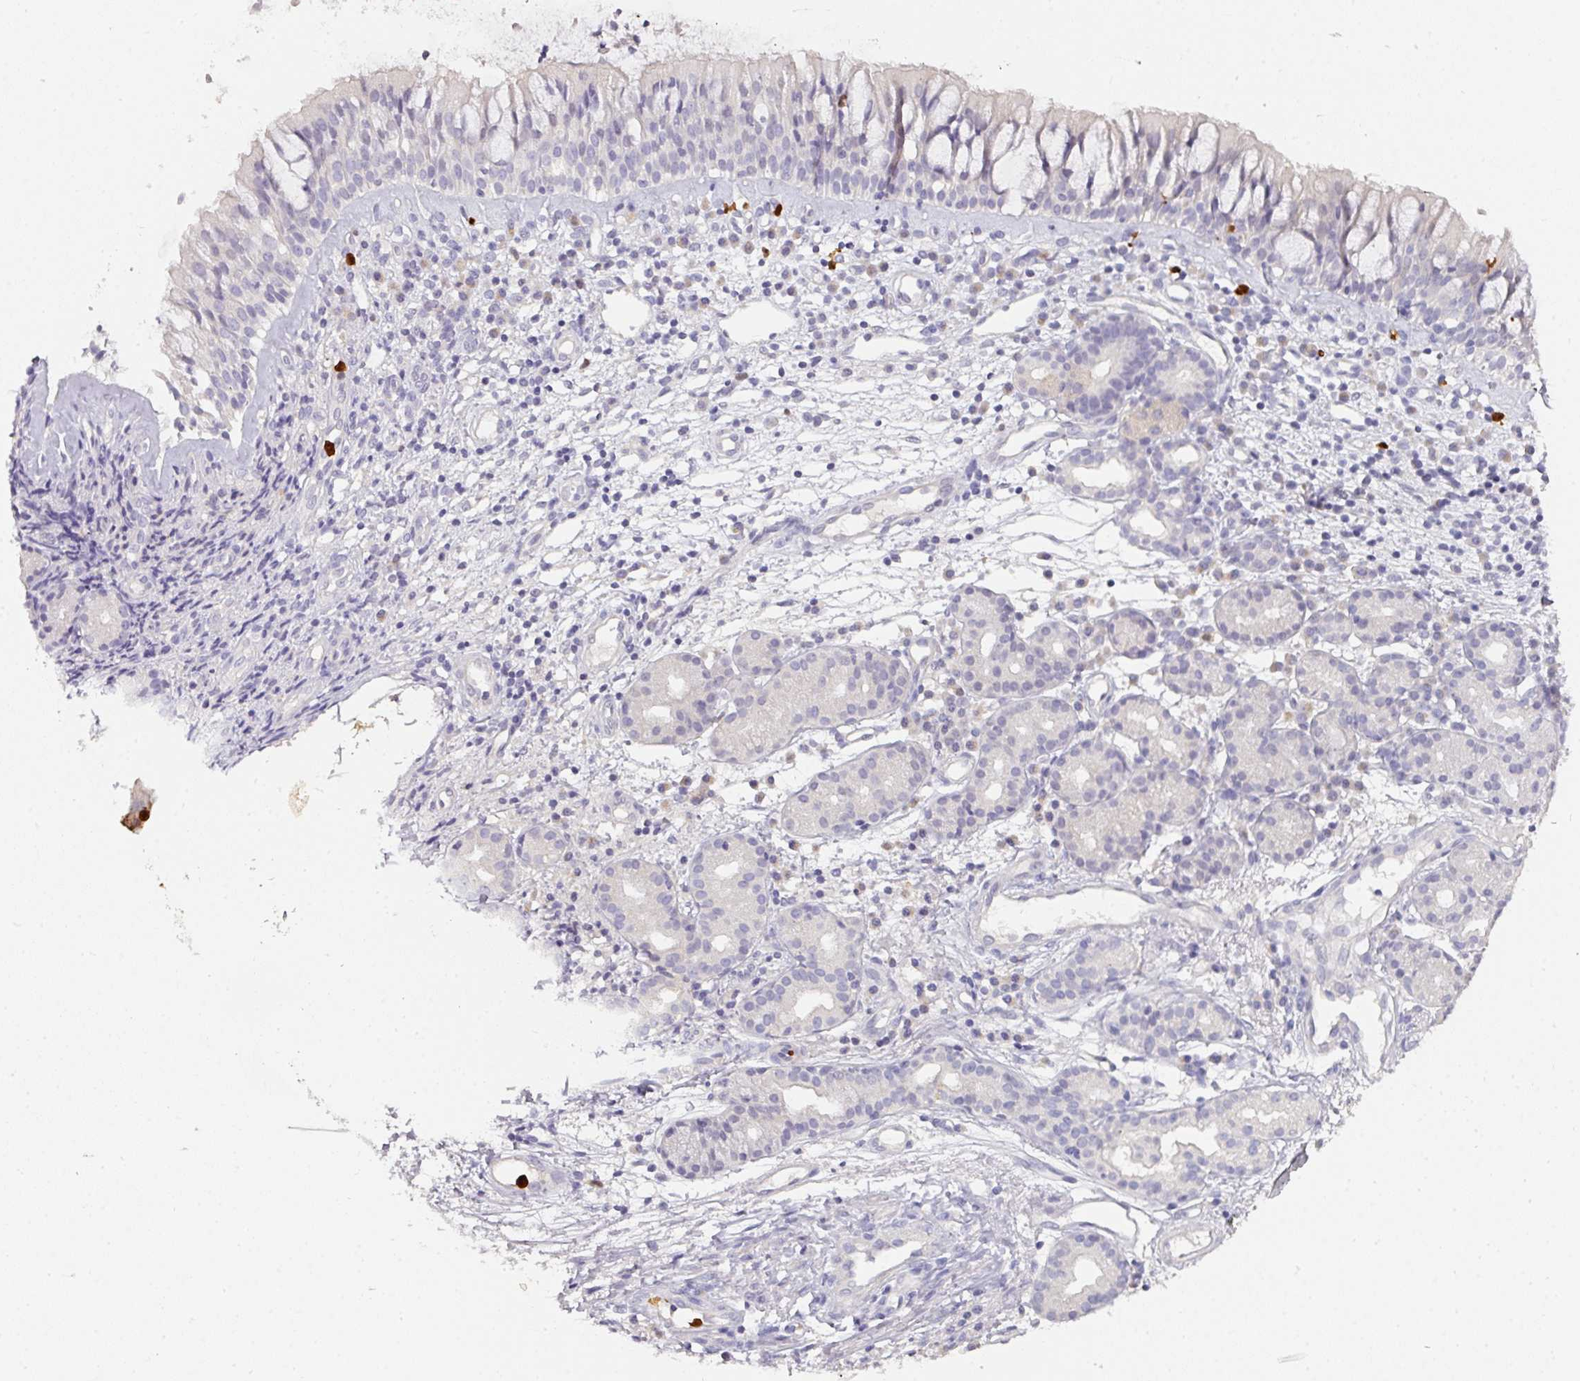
{"staining": {"intensity": "negative", "quantity": "none", "location": "none"}, "tissue": "nasopharynx", "cell_type": "Respiratory epithelial cells", "image_type": "normal", "snomed": [{"axis": "morphology", "description": "Normal tissue, NOS"}, {"axis": "topography", "description": "Nasopharynx"}], "caption": "Benign nasopharynx was stained to show a protein in brown. There is no significant expression in respiratory epithelial cells. The staining was performed using DAB to visualize the protein expression in brown, while the nuclei were stained in blue with hematoxylin (Magnification: 20x).", "gene": "HHEX", "patient": {"sex": "female", "age": 62}}